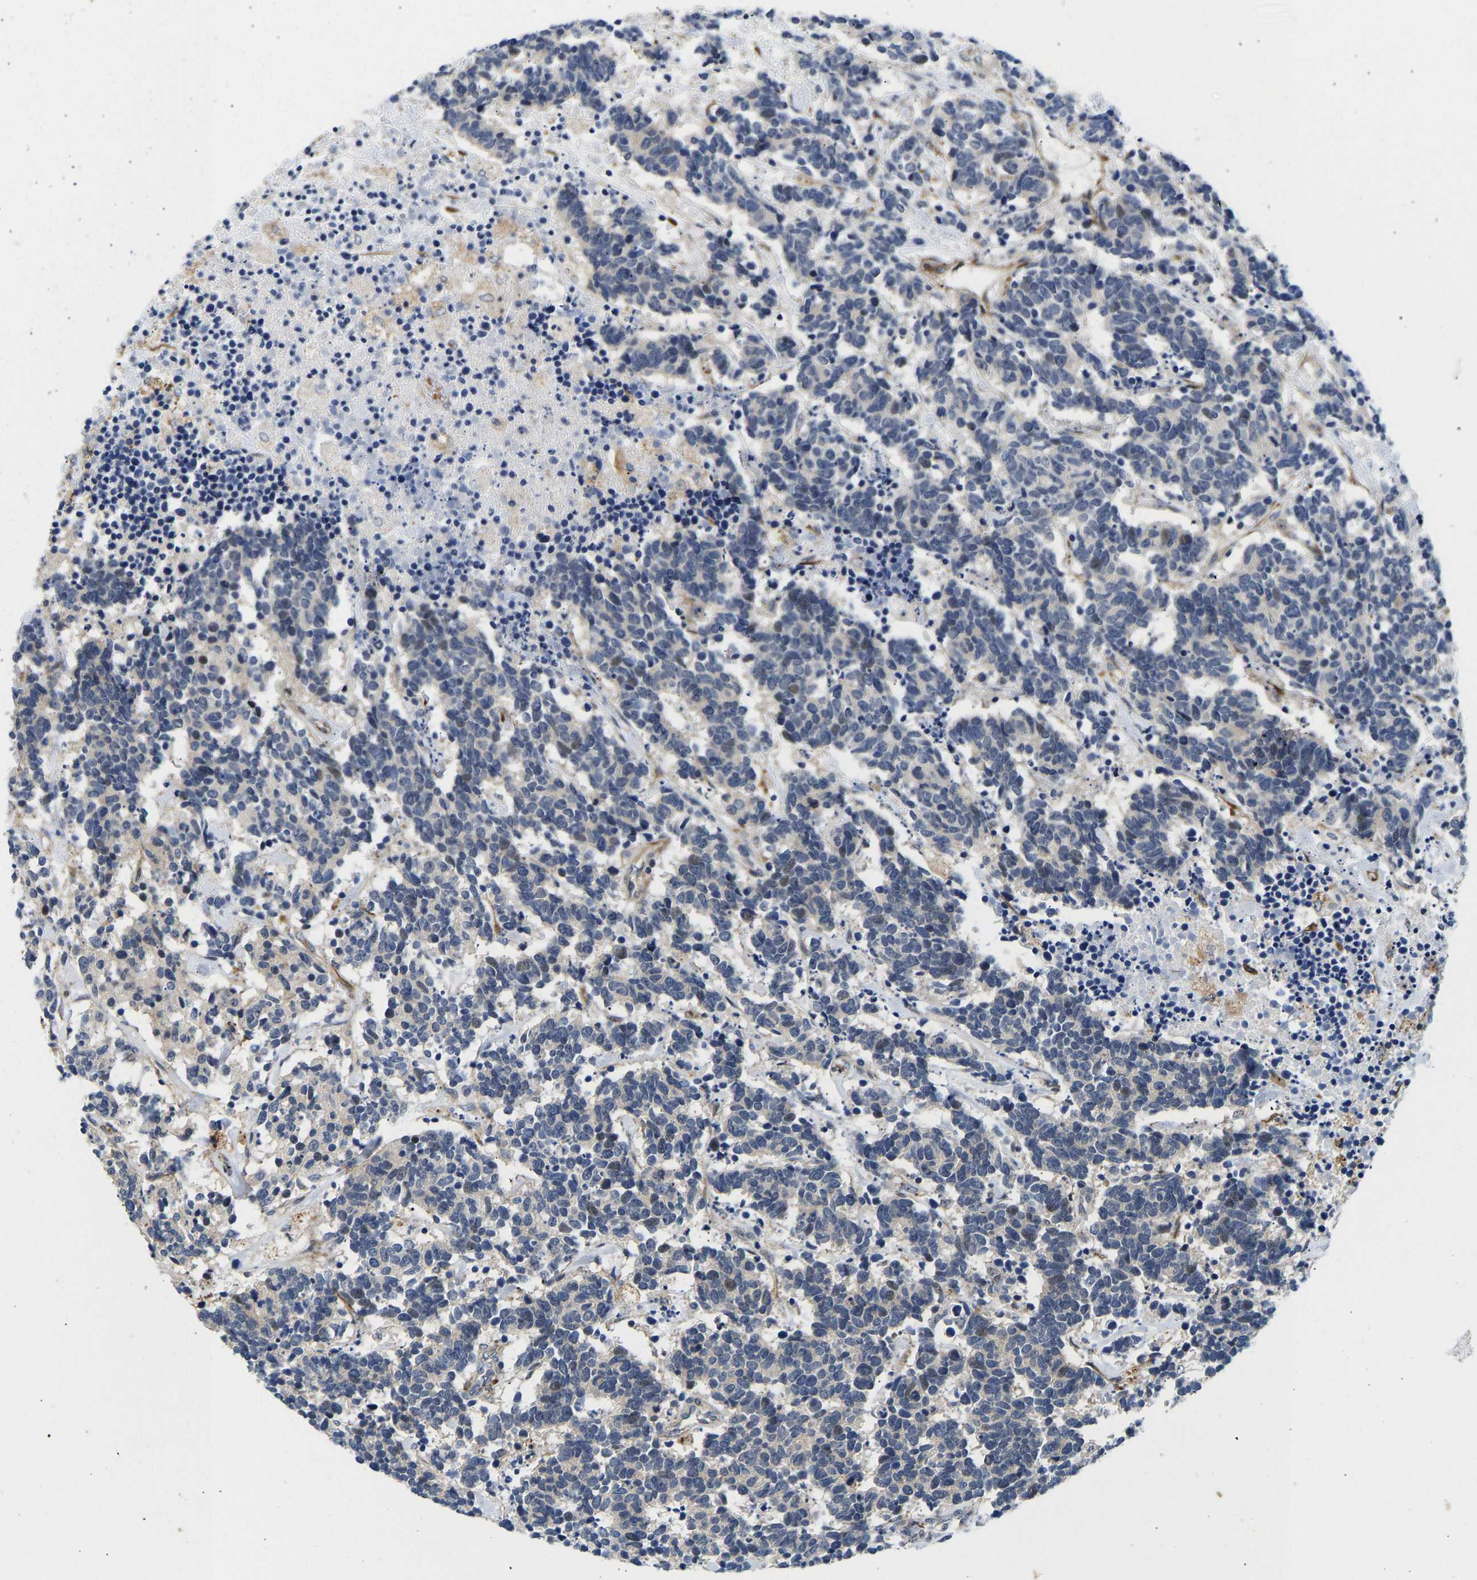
{"staining": {"intensity": "weak", "quantity": "<25%", "location": "cytoplasmic/membranous"}, "tissue": "carcinoid", "cell_type": "Tumor cells", "image_type": "cancer", "snomed": [{"axis": "morphology", "description": "Carcinoma, NOS"}, {"axis": "morphology", "description": "Carcinoid, malignant, NOS"}, {"axis": "topography", "description": "Urinary bladder"}], "caption": "Micrograph shows no significant protein staining in tumor cells of carcinoid.", "gene": "RESF1", "patient": {"sex": "male", "age": 57}}